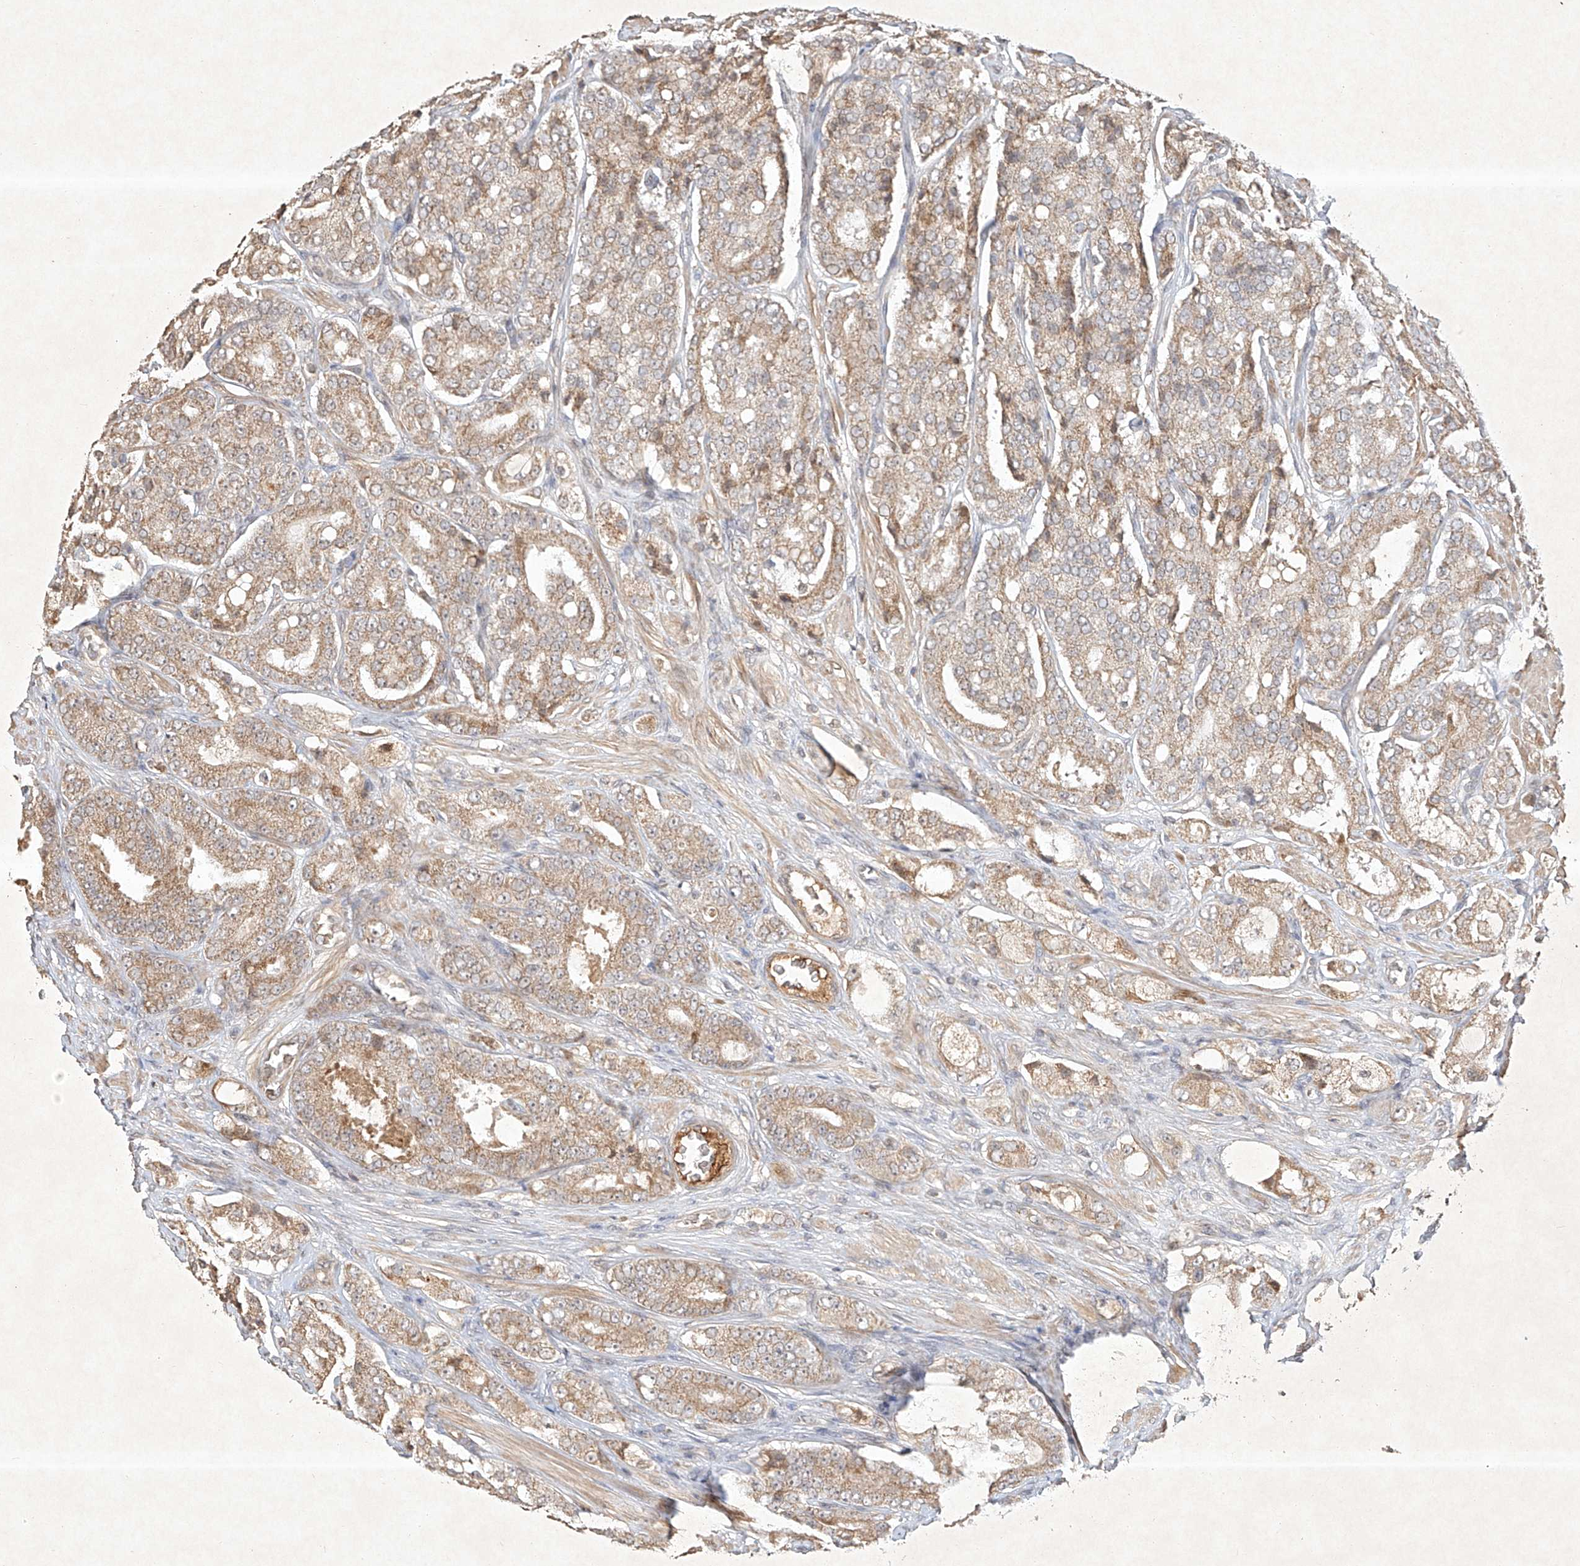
{"staining": {"intensity": "weak", "quantity": ">75%", "location": "cytoplasmic/membranous"}, "tissue": "prostate cancer", "cell_type": "Tumor cells", "image_type": "cancer", "snomed": [{"axis": "morphology", "description": "Adenocarcinoma, High grade"}, {"axis": "topography", "description": "Prostate"}], "caption": "Immunohistochemistry (IHC) (DAB) staining of human prostate cancer (high-grade adenocarcinoma) displays weak cytoplasmic/membranous protein positivity in approximately >75% of tumor cells. (brown staining indicates protein expression, while blue staining denotes nuclei).", "gene": "BTRC", "patient": {"sex": "male", "age": 65}}